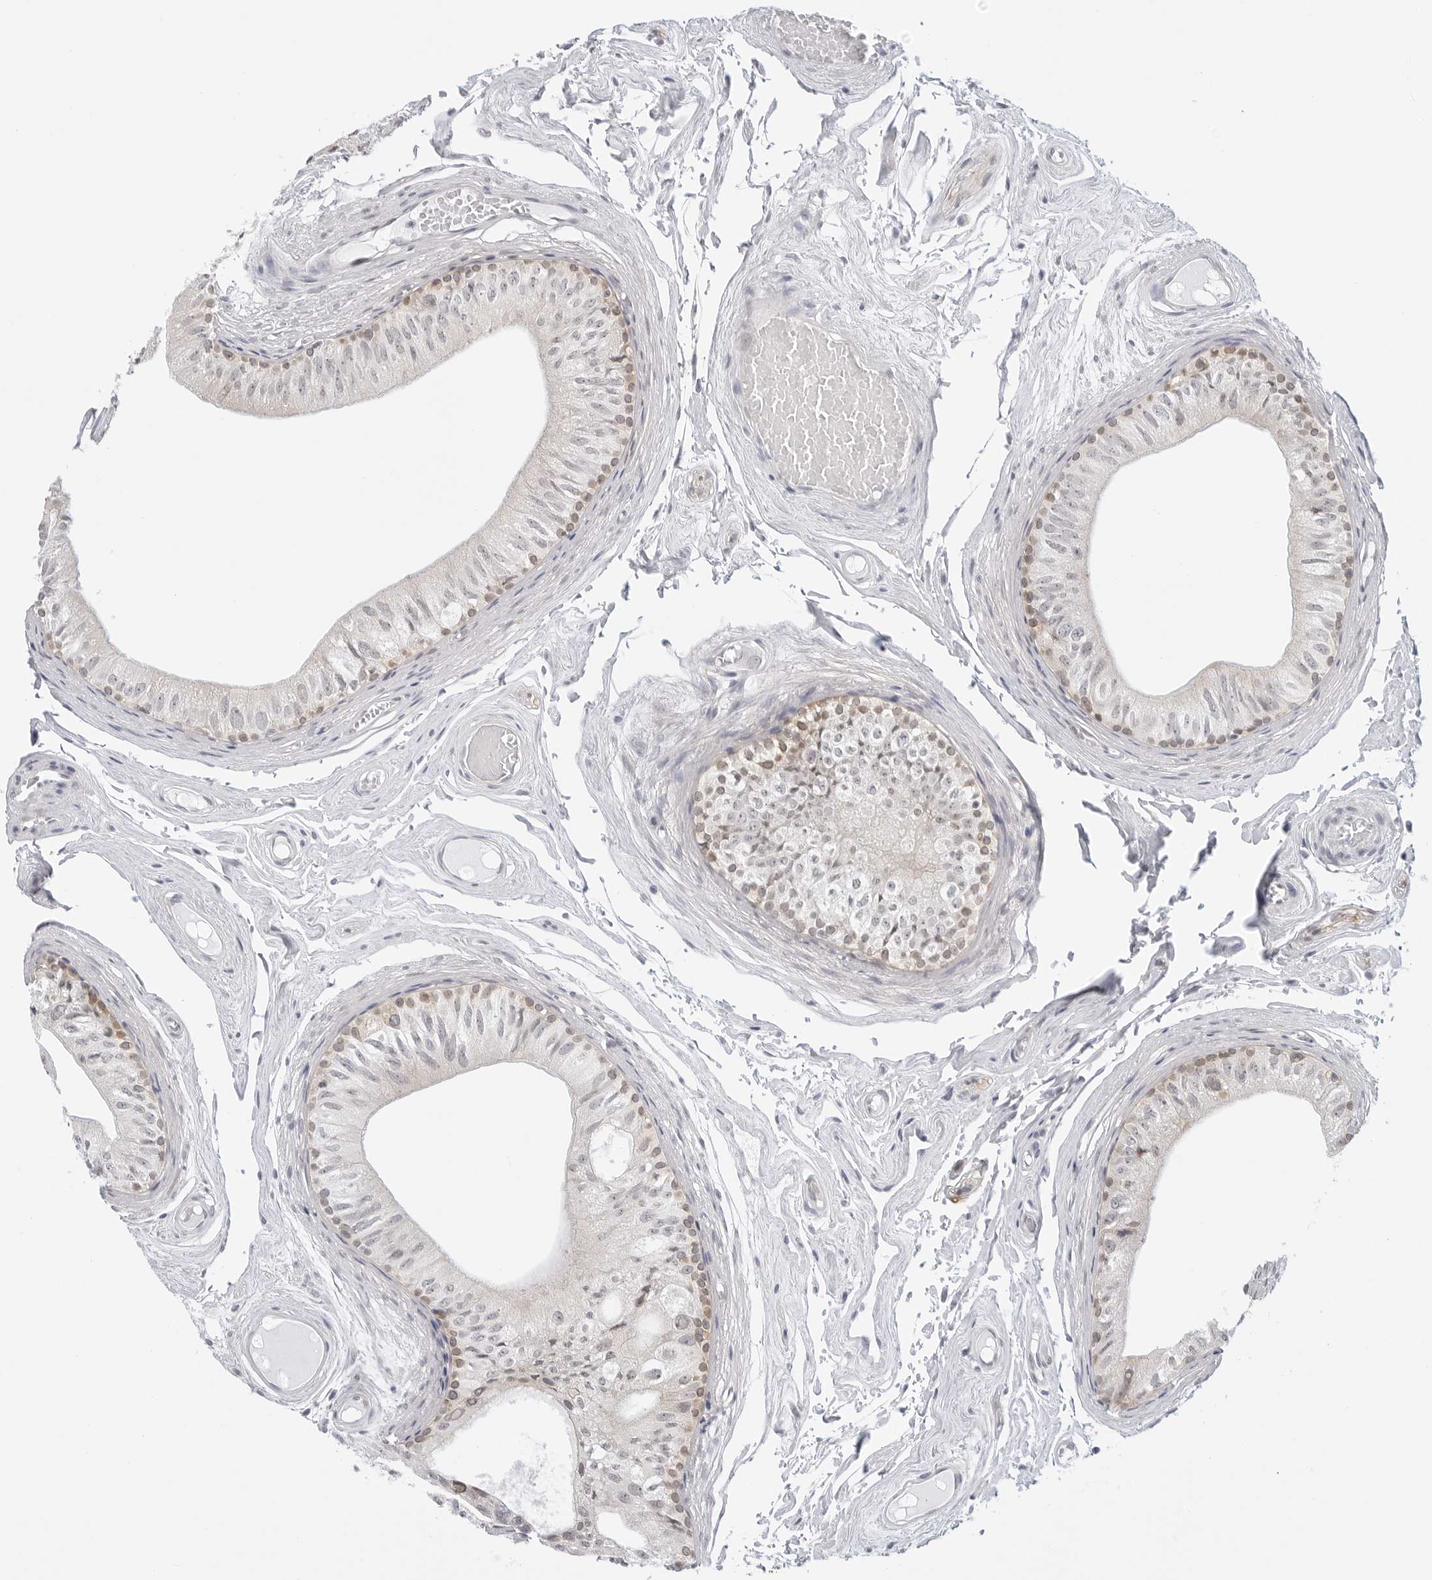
{"staining": {"intensity": "weak", "quantity": "<25%", "location": "cytoplasmic/membranous"}, "tissue": "epididymis", "cell_type": "Glandular cells", "image_type": "normal", "snomed": [{"axis": "morphology", "description": "Normal tissue, NOS"}, {"axis": "topography", "description": "Epididymis"}], "caption": "The photomicrograph reveals no significant expression in glandular cells of epididymis.", "gene": "TCP1", "patient": {"sex": "male", "age": 79}}